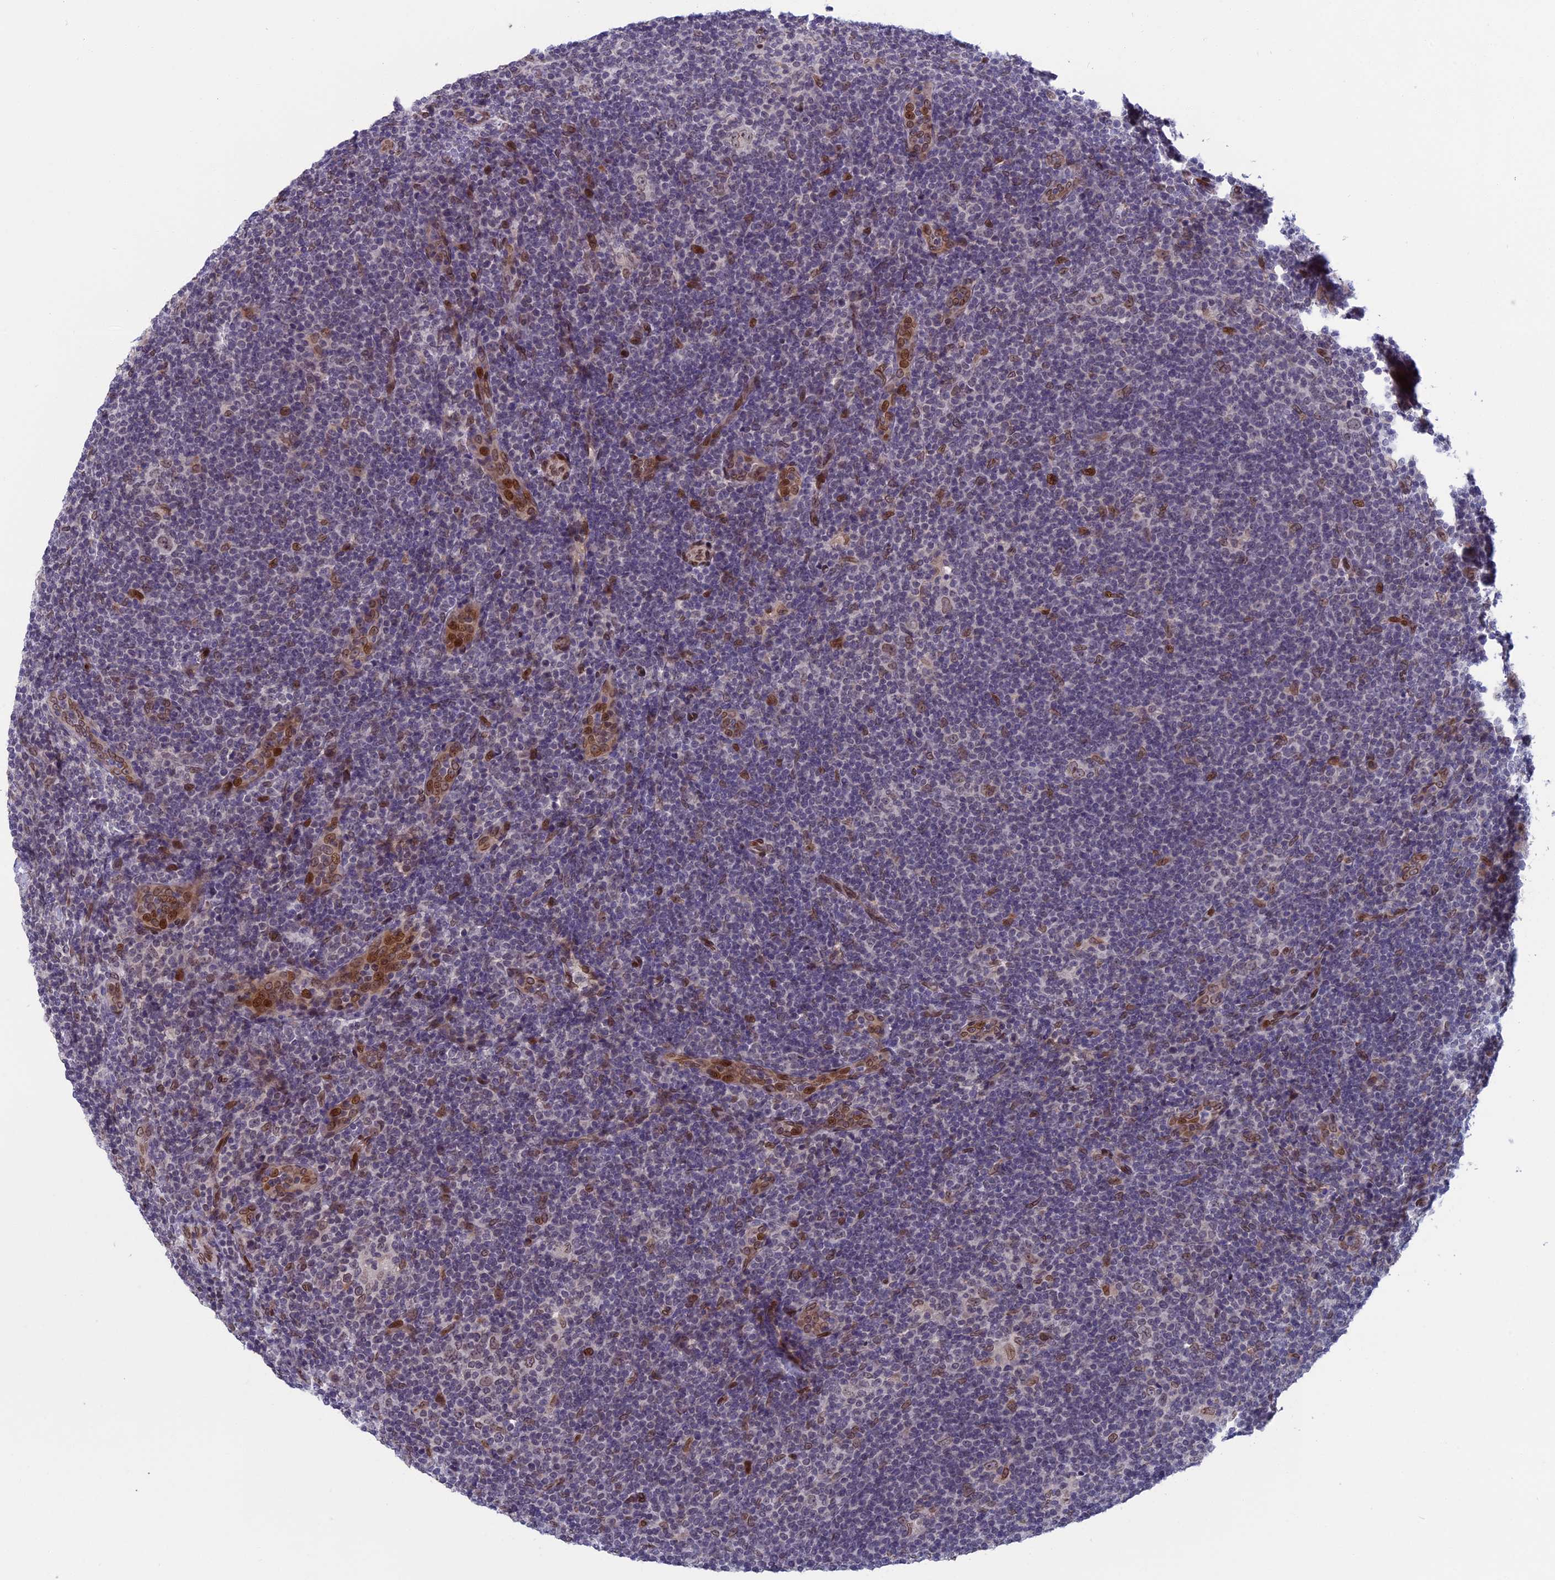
{"staining": {"intensity": "weak", "quantity": ">75%", "location": "nuclear"}, "tissue": "lymphoma", "cell_type": "Tumor cells", "image_type": "cancer", "snomed": [{"axis": "morphology", "description": "Hodgkin's disease, NOS"}, {"axis": "topography", "description": "Lymph node"}], "caption": "A high-resolution photomicrograph shows IHC staining of Hodgkin's disease, which shows weak nuclear expression in approximately >75% of tumor cells.", "gene": "GPSM1", "patient": {"sex": "female", "age": 57}}